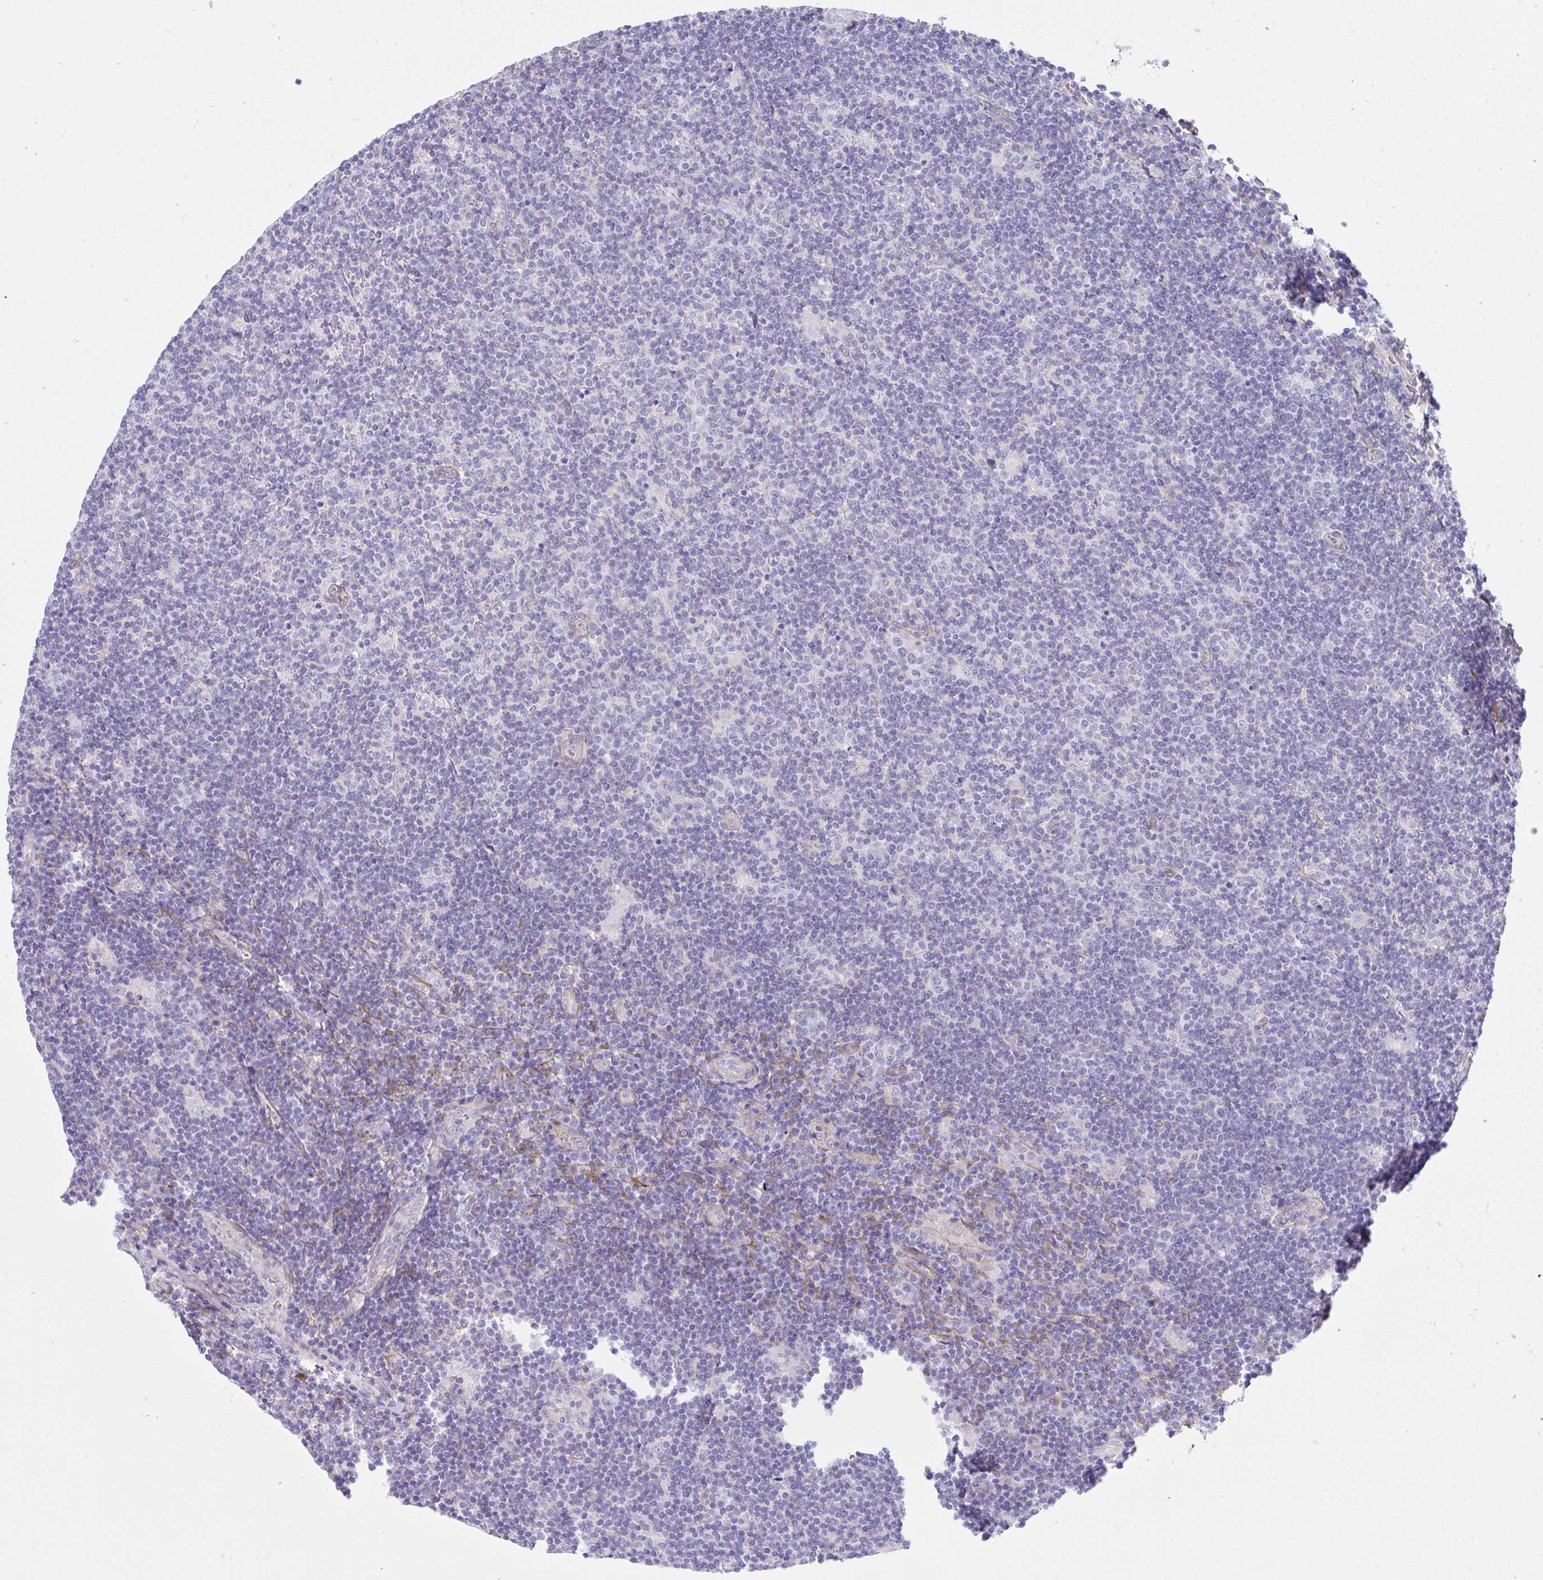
{"staining": {"intensity": "negative", "quantity": "none", "location": "none"}, "tissue": "lymphoma", "cell_type": "Tumor cells", "image_type": "cancer", "snomed": [{"axis": "morphology", "description": "Hodgkin's disease, NOS"}, {"axis": "topography", "description": "Lymph node"}], "caption": "A histopathology image of Hodgkin's disease stained for a protein demonstrates no brown staining in tumor cells.", "gene": "GAB1", "patient": {"sex": "male", "age": 40}}